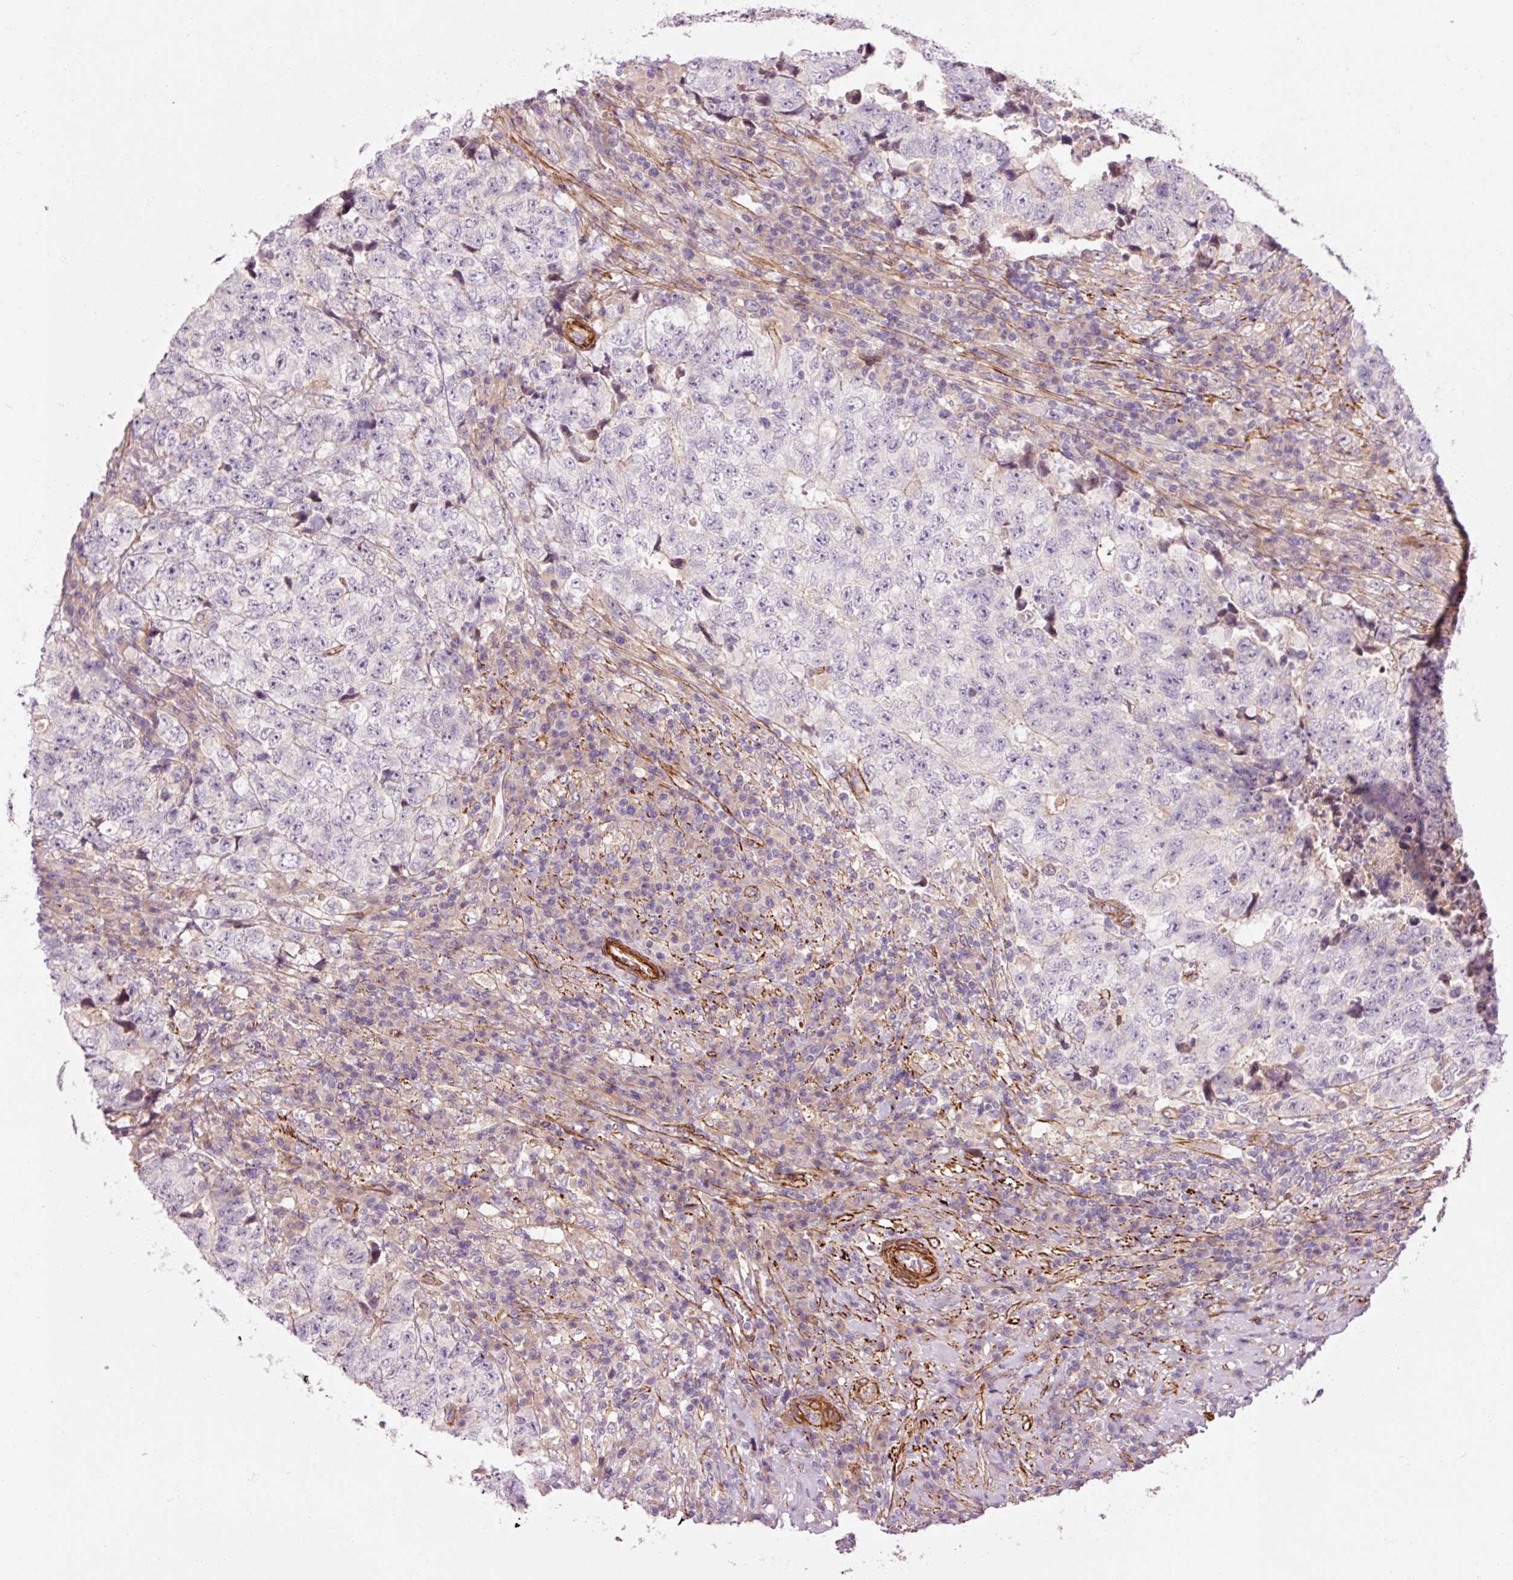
{"staining": {"intensity": "negative", "quantity": "none", "location": "none"}, "tissue": "testis cancer", "cell_type": "Tumor cells", "image_type": "cancer", "snomed": [{"axis": "morphology", "description": "Necrosis, NOS"}, {"axis": "morphology", "description": "Carcinoma, Embryonal, NOS"}, {"axis": "topography", "description": "Testis"}], "caption": "Tumor cells are negative for protein expression in human testis cancer (embryonal carcinoma). The staining was performed using DAB to visualize the protein expression in brown, while the nuclei were stained in blue with hematoxylin (Magnification: 20x).", "gene": "ANKRD20A1", "patient": {"sex": "male", "age": 19}}